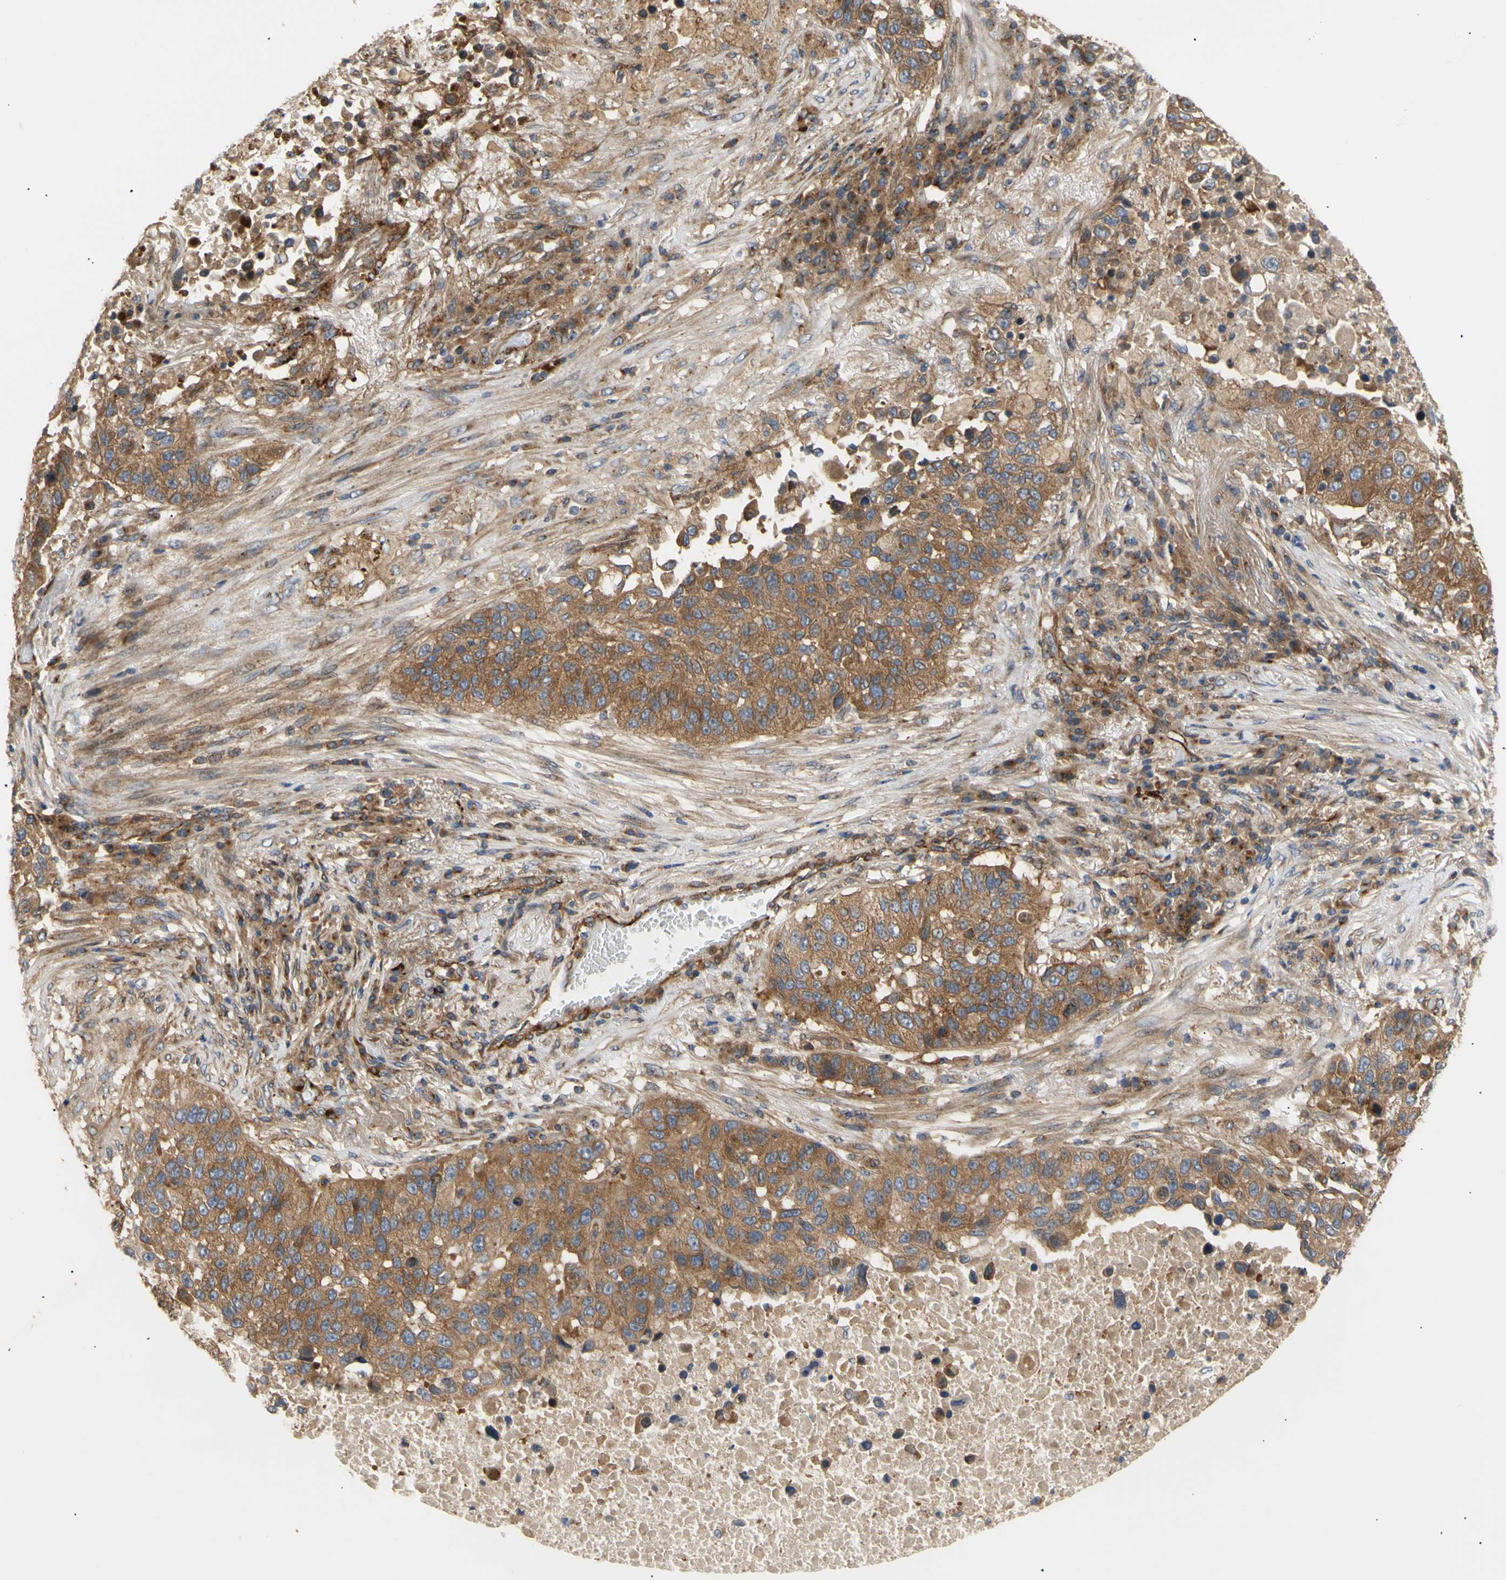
{"staining": {"intensity": "moderate", "quantity": ">75%", "location": "cytoplasmic/membranous"}, "tissue": "lung cancer", "cell_type": "Tumor cells", "image_type": "cancer", "snomed": [{"axis": "morphology", "description": "Squamous cell carcinoma, NOS"}, {"axis": "topography", "description": "Lung"}], "caption": "This is an image of IHC staining of lung squamous cell carcinoma, which shows moderate expression in the cytoplasmic/membranous of tumor cells.", "gene": "TUBG2", "patient": {"sex": "male", "age": 57}}